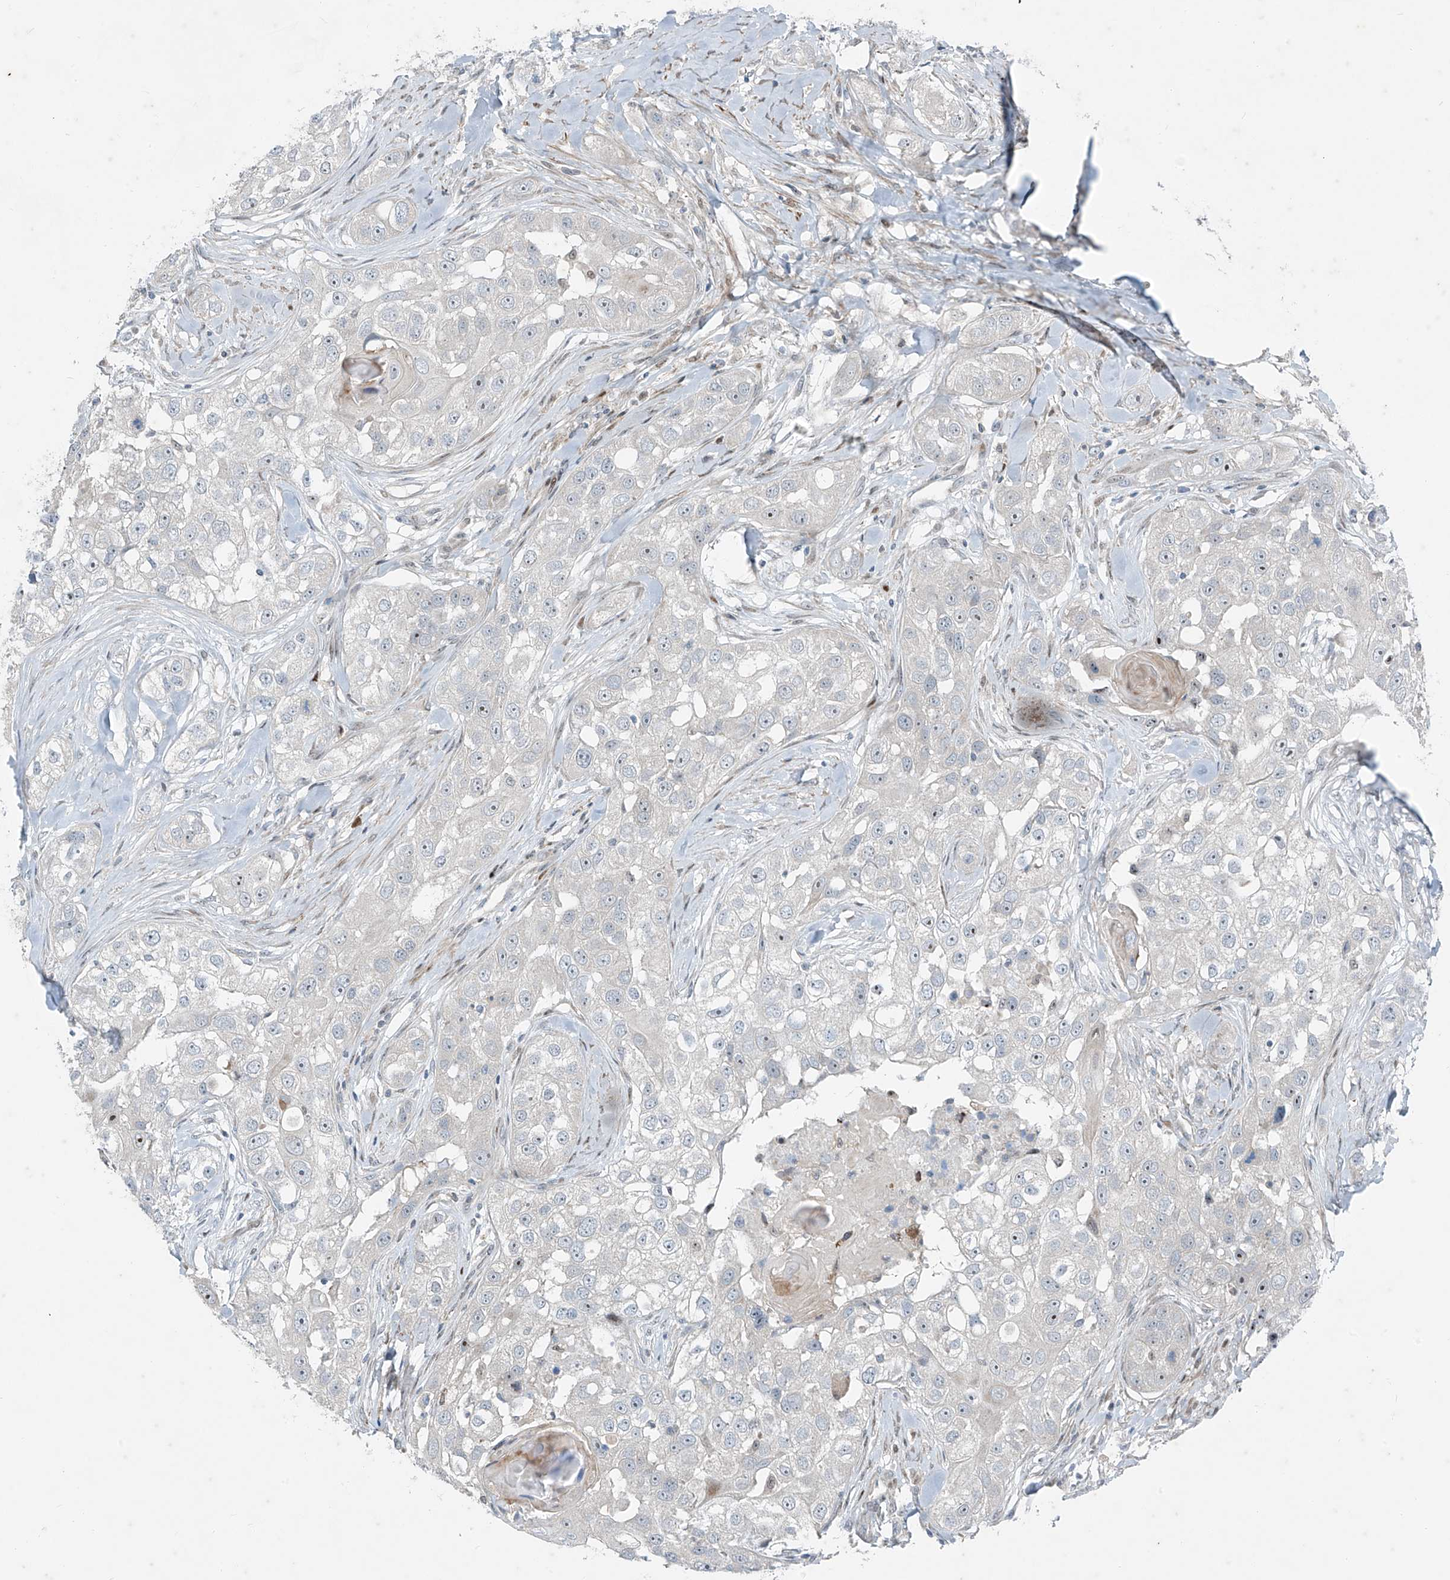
{"staining": {"intensity": "negative", "quantity": "none", "location": "none"}, "tissue": "head and neck cancer", "cell_type": "Tumor cells", "image_type": "cancer", "snomed": [{"axis": "morphology", "description": "Normal tissue, NOS"}, {"axis": "morphology", "description": "Squamous cell carcinoma, NOS"}, {"axis": "topography", "description": "Skeletal muscle"}, {"axis": "topography", "description": "Head-Neck"}], "caption": "The micrograph exhibits no staining of tumor cells in head and neck cancer.", "gene": "PPCS", "patient": {"sex": "male", "age": 51}}